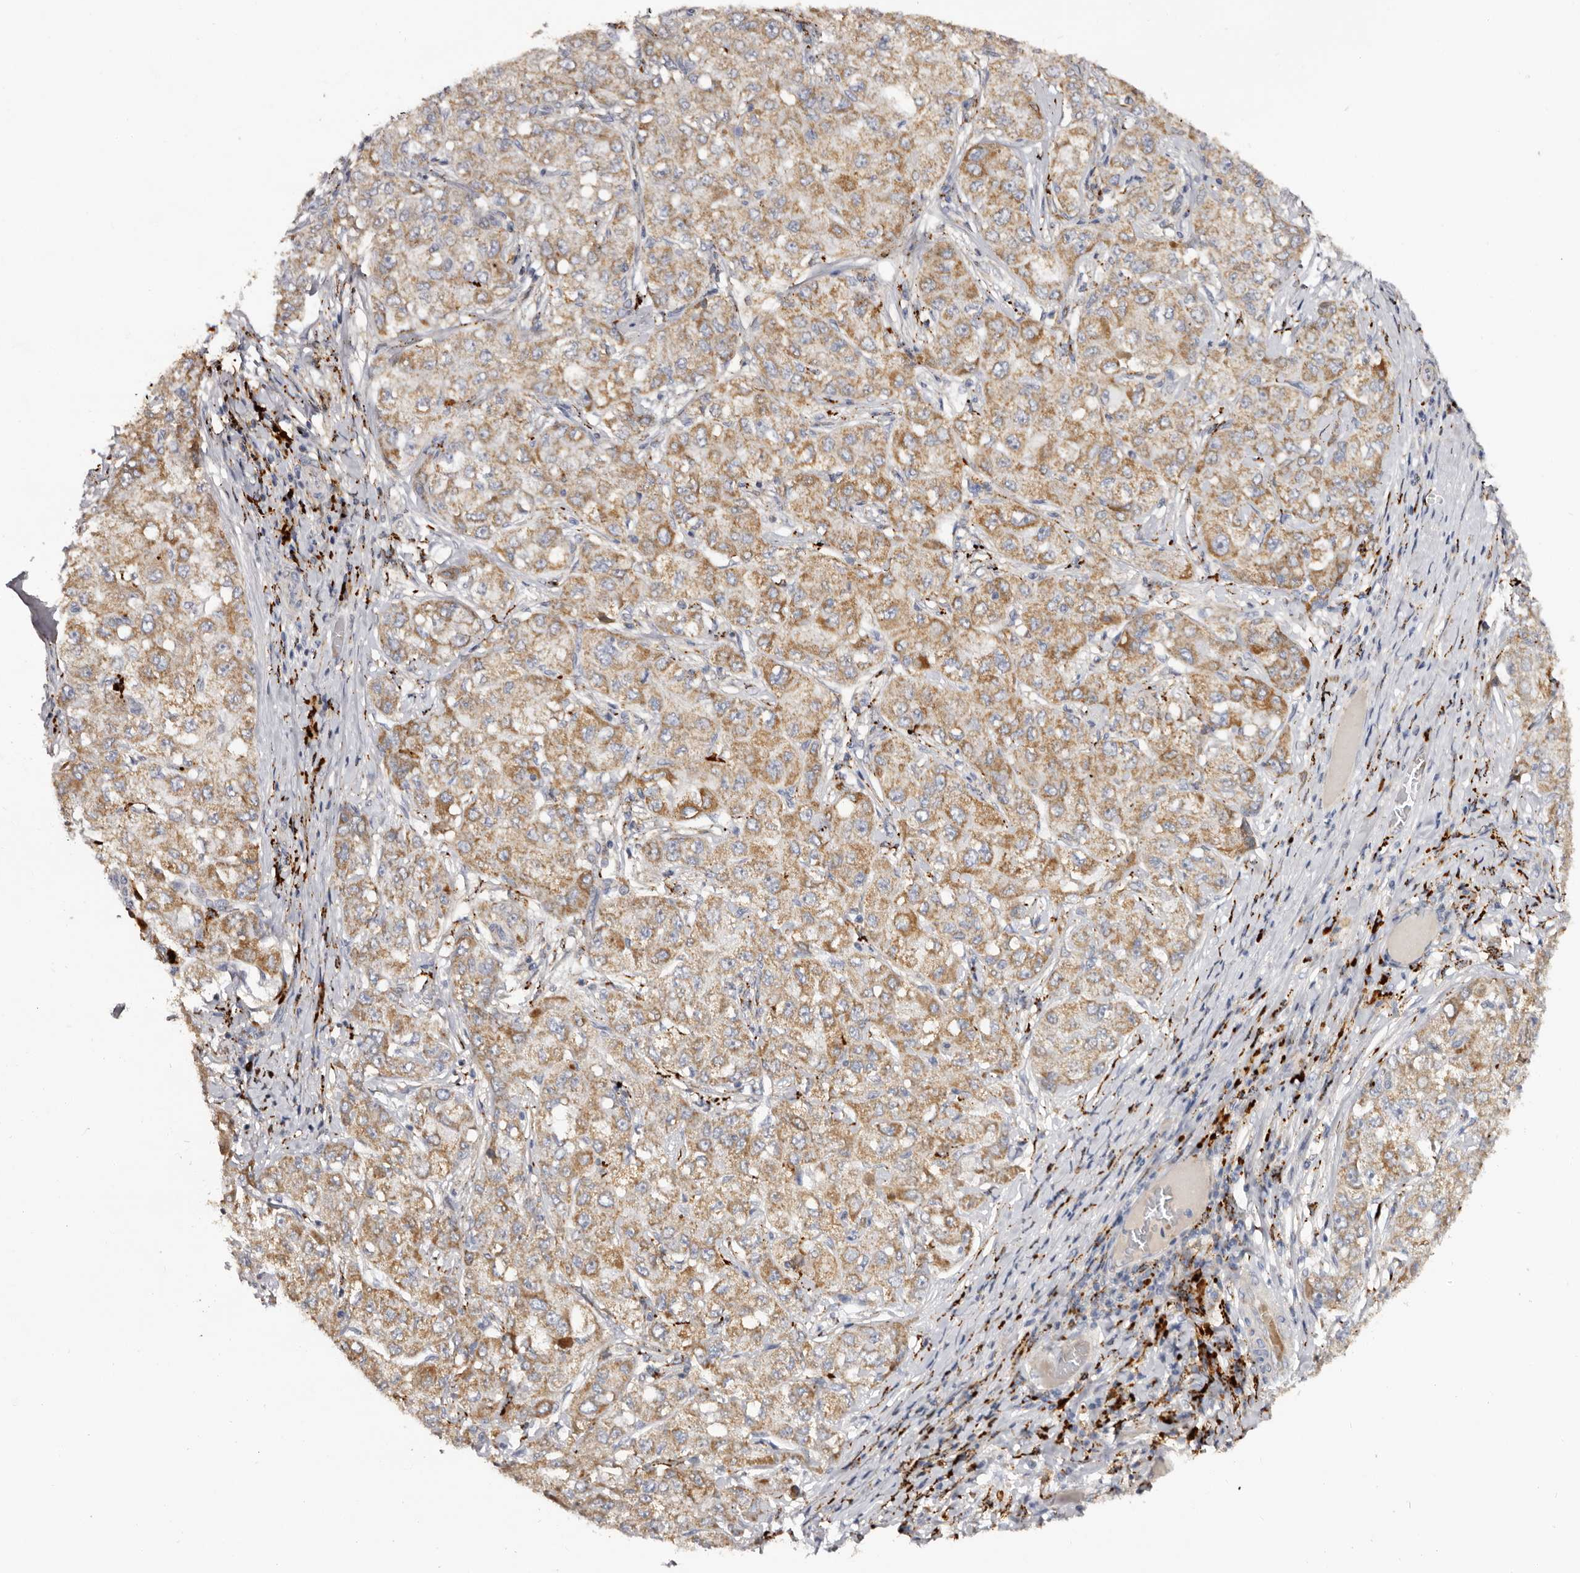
{"staining": {"intensity": "moderate", "quantity": ">75%", "location": "cytoplasmic/membranous"}, "tissue": "liver cancer", "cell_type": "Tumor cells", "image_type": "cancer", "snomed": [{"axis": "morphology", "description": "Carcinoma, Hepatocellular, NOS"}, {"axis": "topography", "description": "Liver"}], "caption": "Liver hepatocellular carcinoma stained with a brown dye reveals moderate cytoplasmic/membranous positive positivity in about >75% of tumor cells.", "gene": "MECR", "patient": {"sex": "male", "age": 80}}